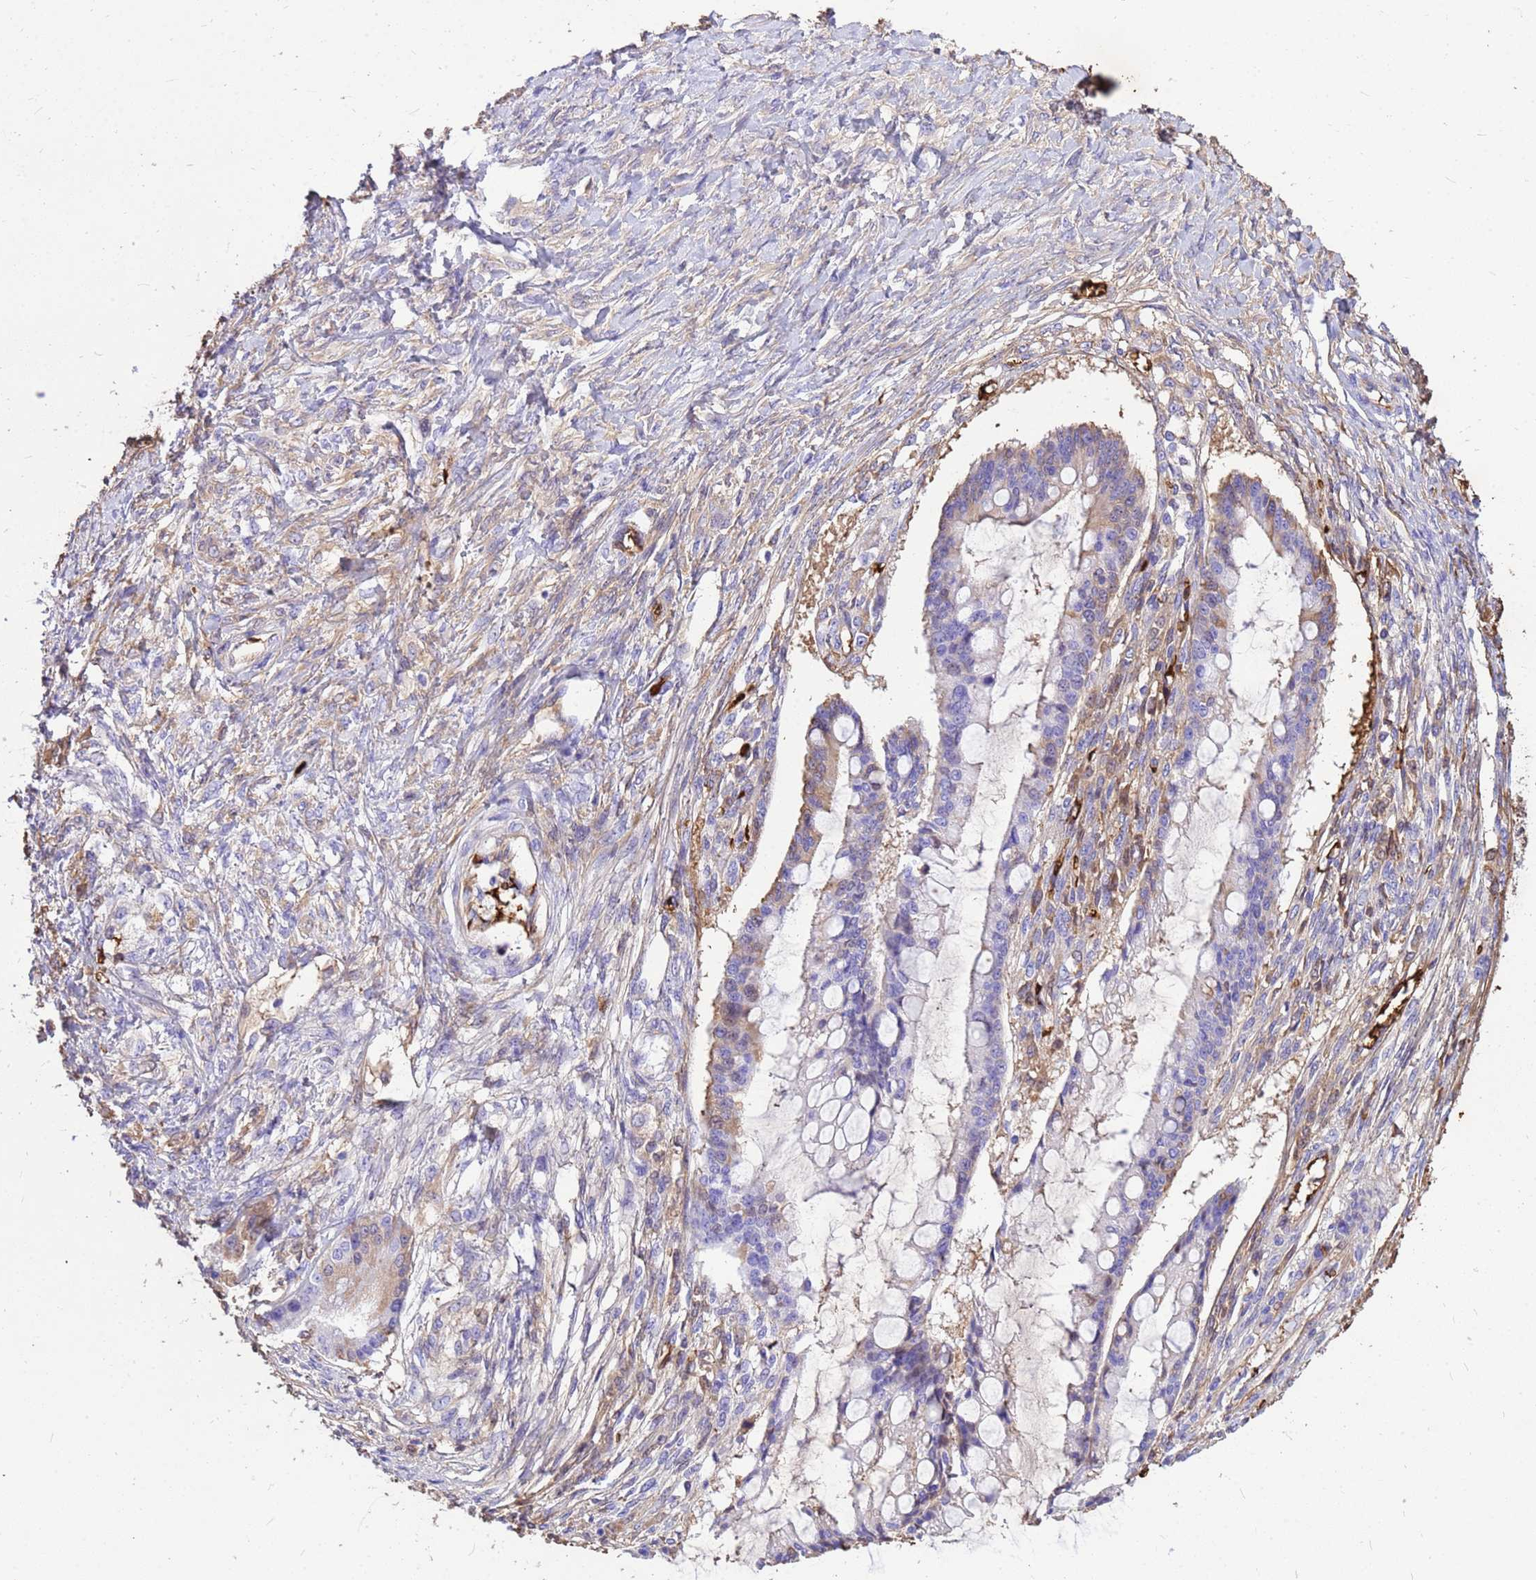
{"staining": {"intensity": "weak", "quantity": "<25%", "location": "cytoplasmic/membranous"}, "tissue": "ovarian cancer", "cell_type": "Tumor cells", "image_type": "cancer", "snomed": [{"axis": "morphology", "description": "Cystadenocarcinoma, mucinous, NOS"}, {"axis": "topography", "description": "Ovary"}], "caption": "IHC of human mucinous cystadenocarcinoma (ovarian) displays no staining in tumor cells.", "gene": "HBA2", "patient": {"sex": "female", "age": 73}}